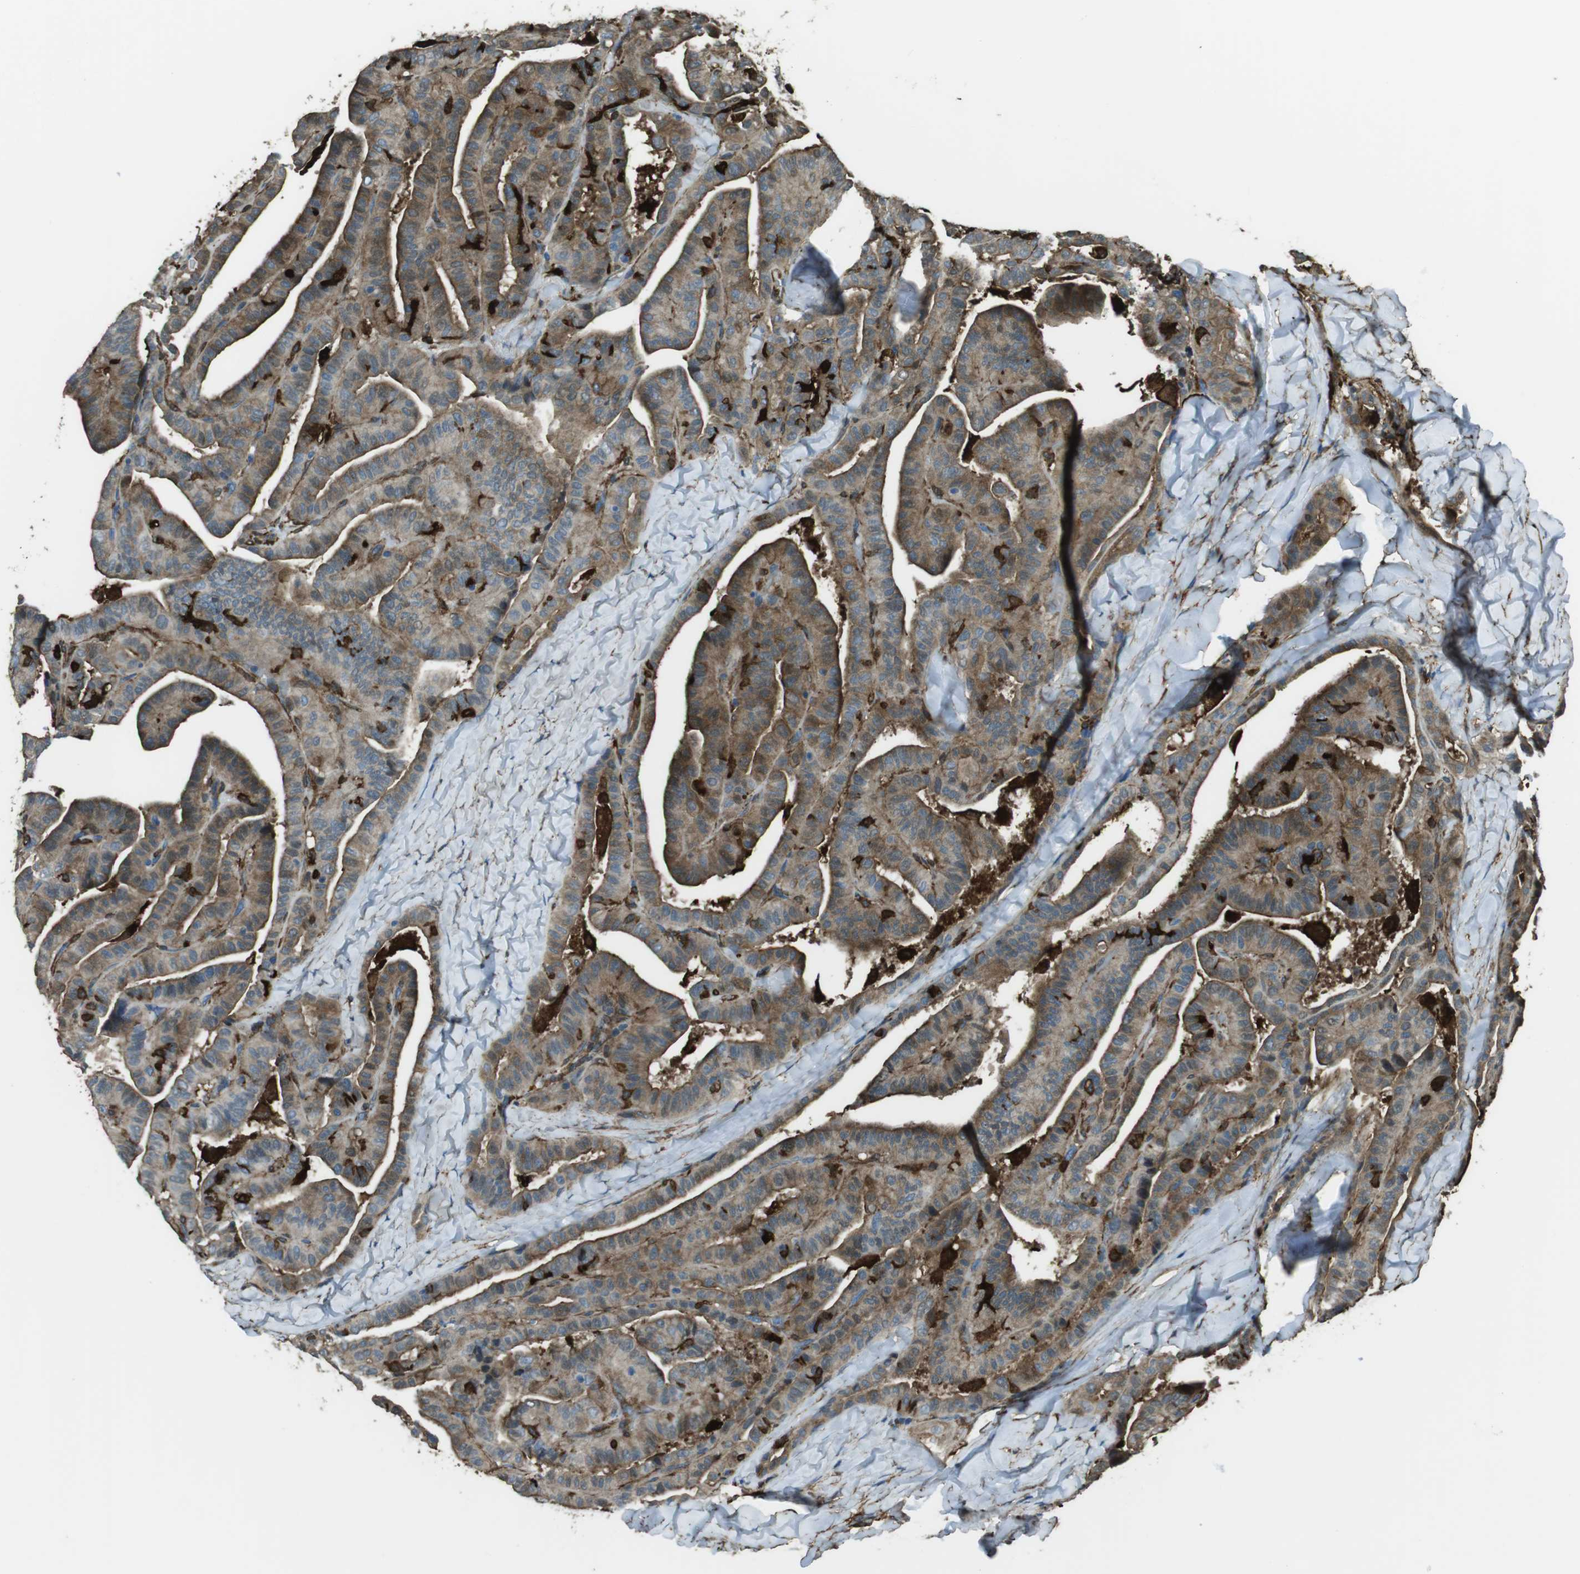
{"staining": {"intensity": "moderate", "quantity": ">75%", "location": "cytoplasmic/membranous"}, "tissue": "thyroid cancer", "cell_type": "Tumor cells", "image_type": "cancer", "snomed": [{"axis": "morphology", "description": "Papillary adenocarcinoma, NOS"}, {"axis": "topography", "description": "Thyroid gland"}], "caption": "Immunohistochemical staining of thyroid papillary adenocarcinoma displays medium levels of moderate cytoplasmic/membranous positivity in approximately >75% of tumor cells.", "gene": "SFT2D1", "patient": {"sex": "male", "age": 77}}